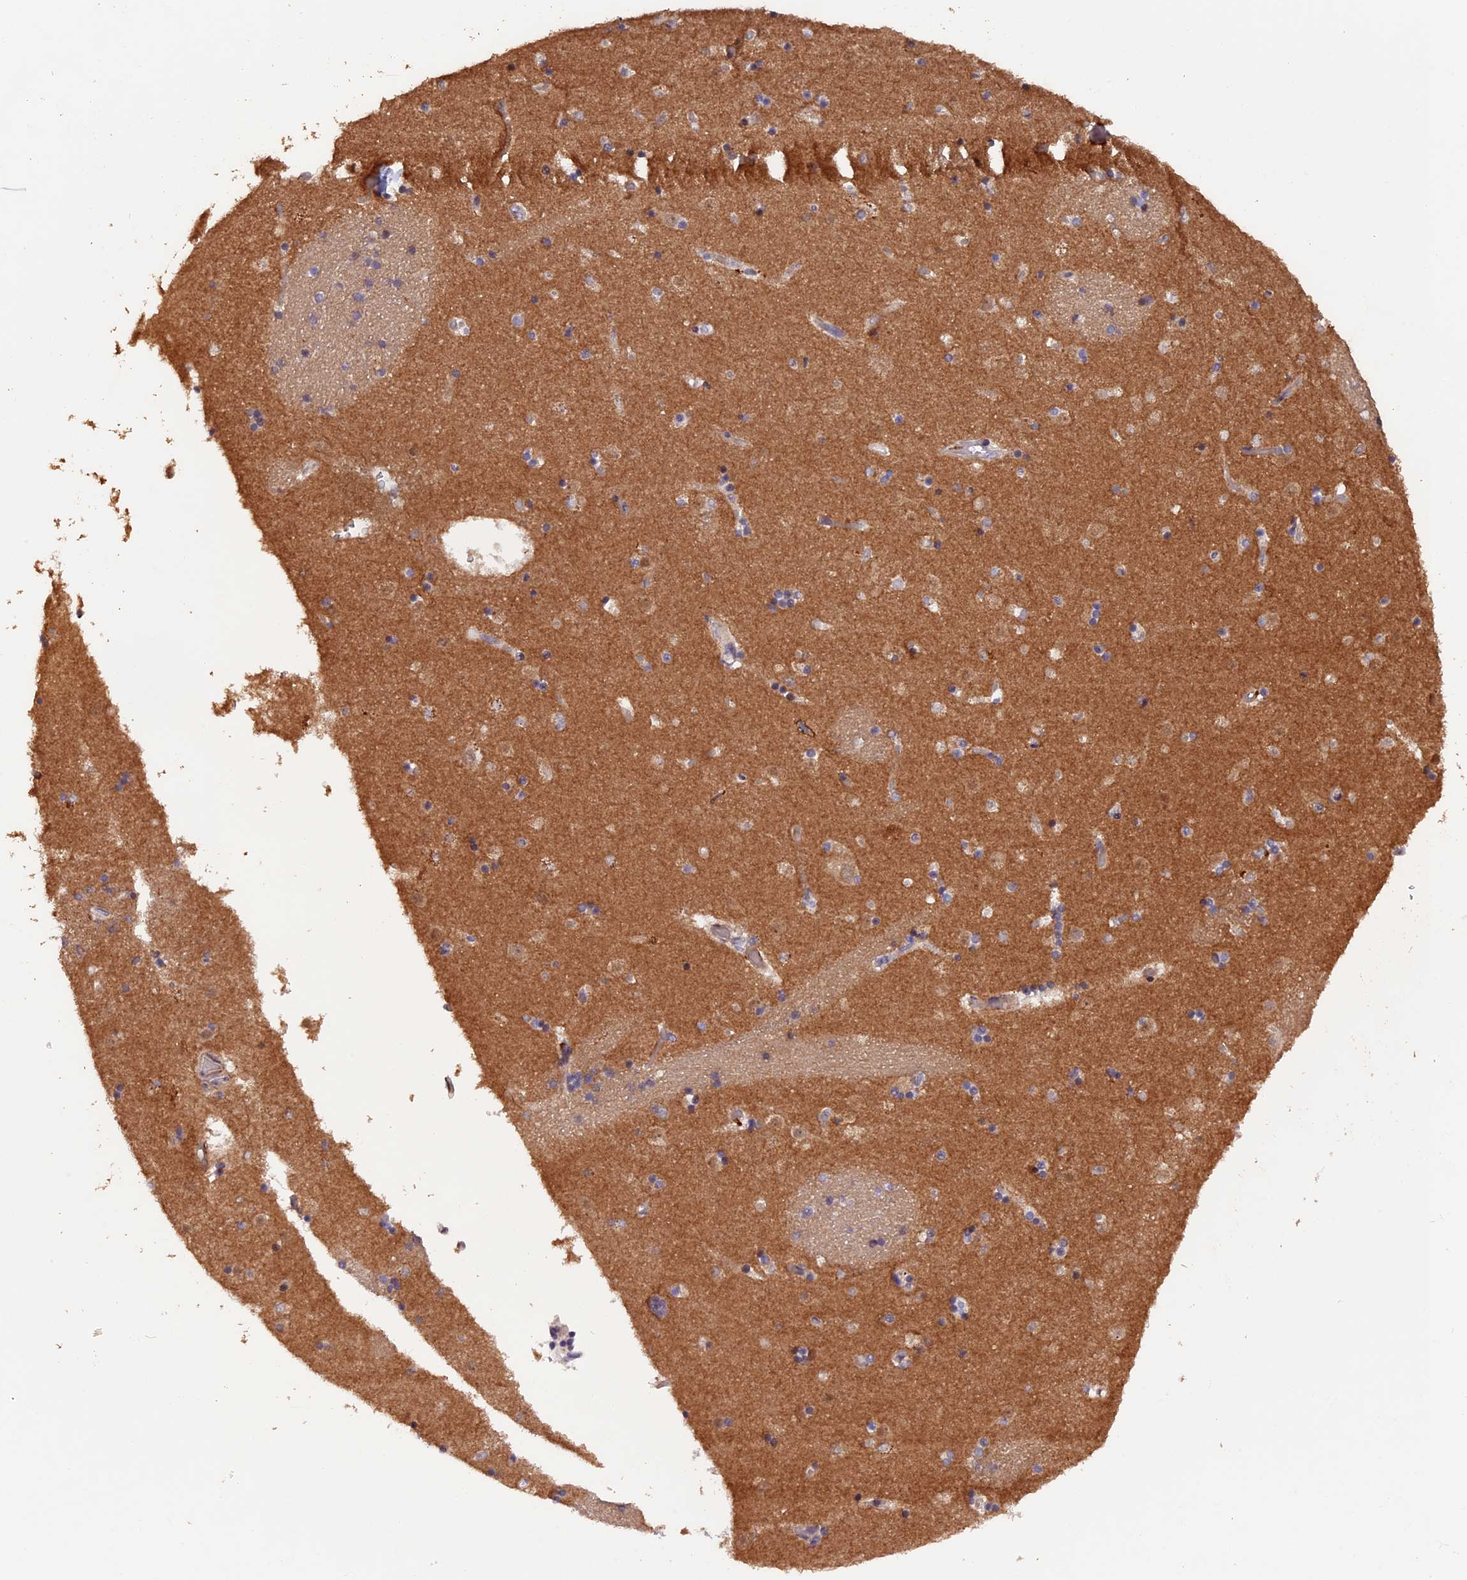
{"staining": {"intensity": "weak", "quantity": "<25%", "location": "cytoplasmic/membranous"}, "tissue": "caudate", "cell_type": "Glial cells", "image_type": "normal", "snomed": [{"axis": "morphology", "description": "Normal tissue, NOS"}, {"axis": "topography", "description": "Lateral ventricle wall"}], "caption": "Image shows no significant protein expression in glial cells of unremarkable caudate. Brightfield microscopy of immunohistochemistry stained with DAB (brown) and hematoxylin (blue), captured at high magnification.", "gene": "GNB5", "patient": {"sex": "female", "age": 52}}